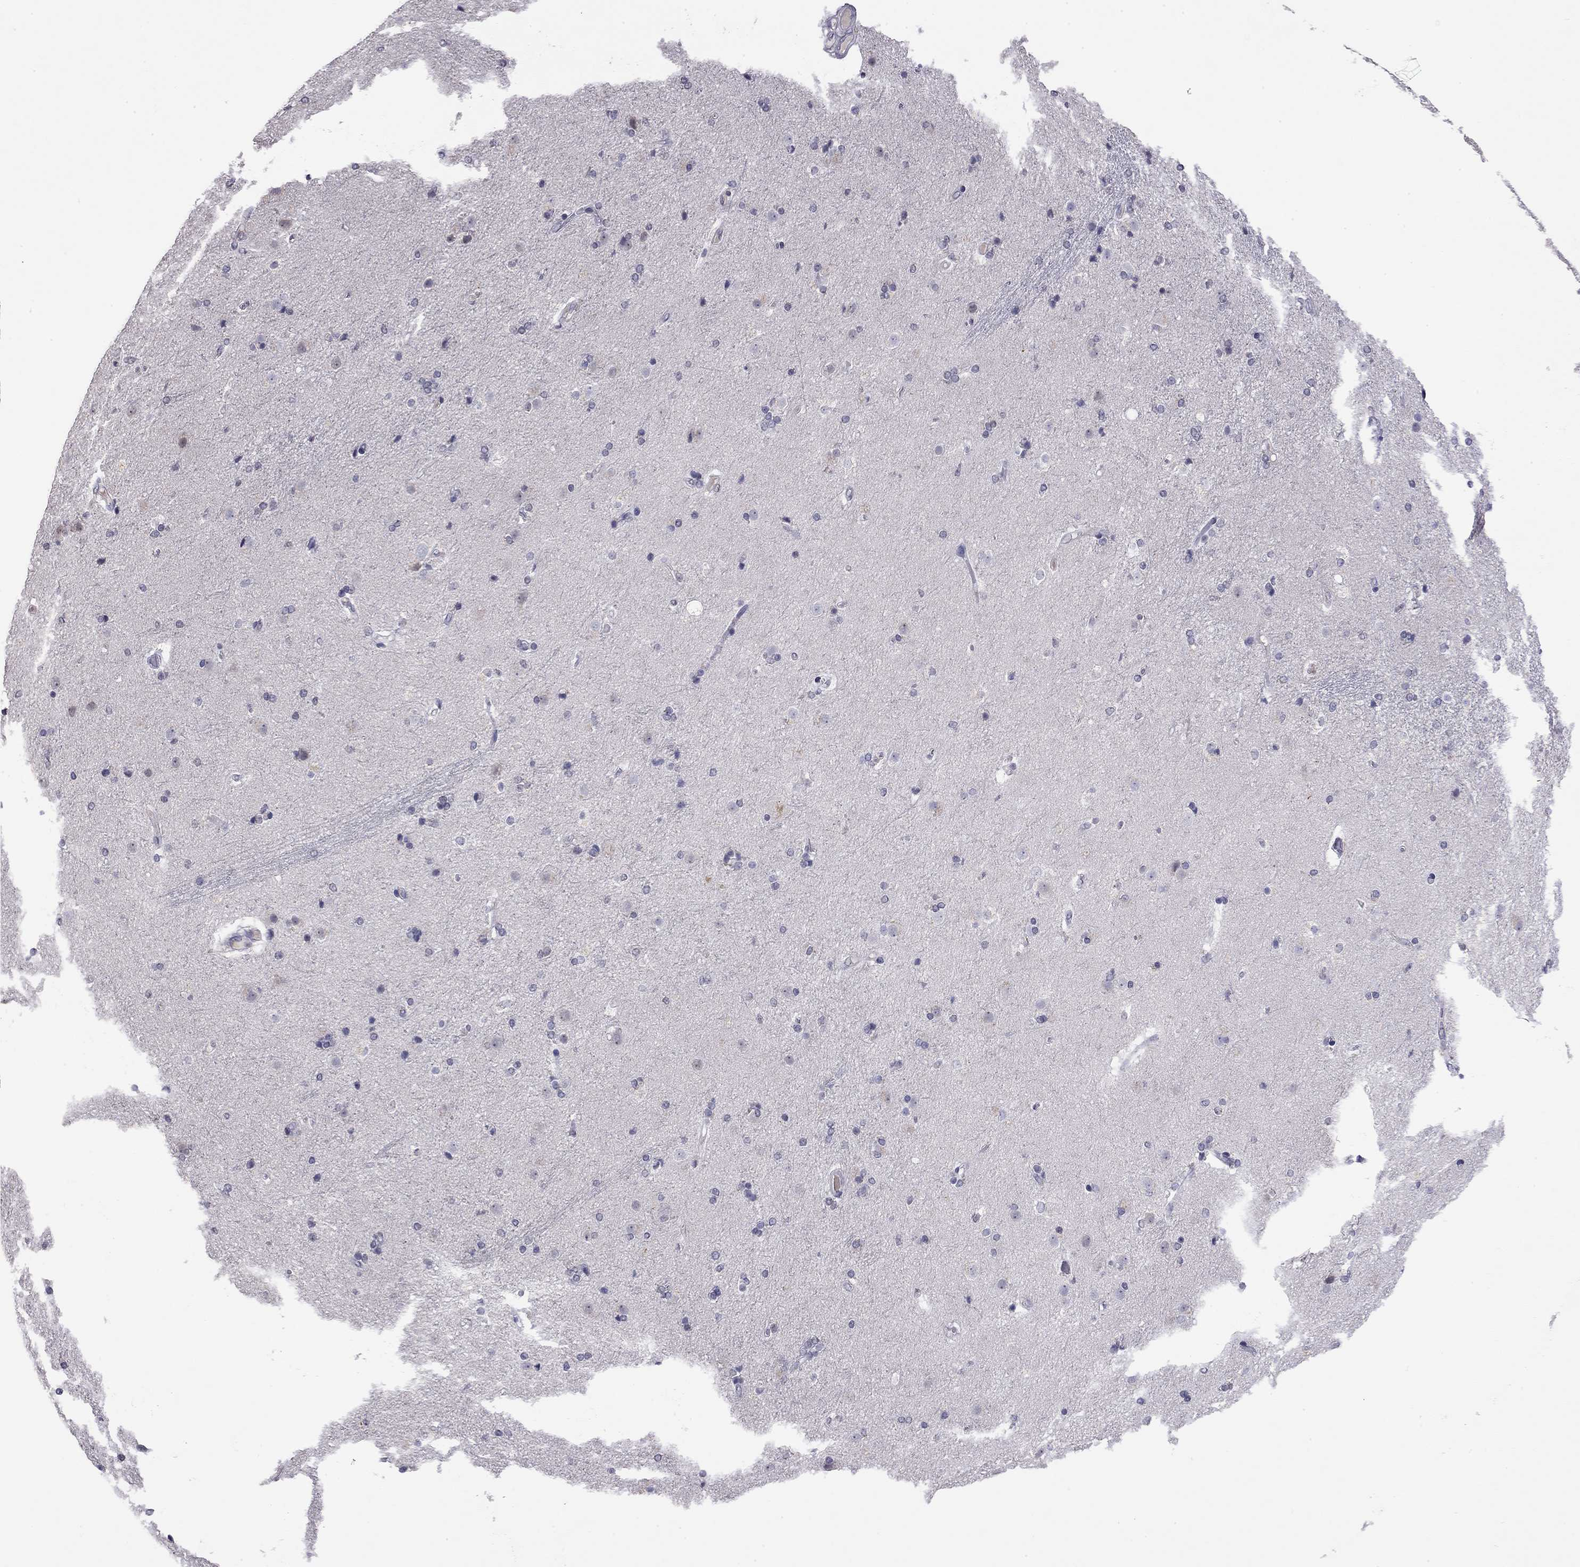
{"staining": {"intensity": "negative", "quantity": "none", "location": "none"}, "tissue": "caudate", "cell_type": "Glial cells", "image_type": "normal", "snomed": [{"axis": "morphology", "description": "Normal tissue, NOS"}, {"axis": "topography", "description": "Lateral ventricle wall"}], "caption": "IHC of normal human caudate reveals no staining in glial cells.", "gene": "WNK3", "patient": {"sex": "male", "age": 54}}